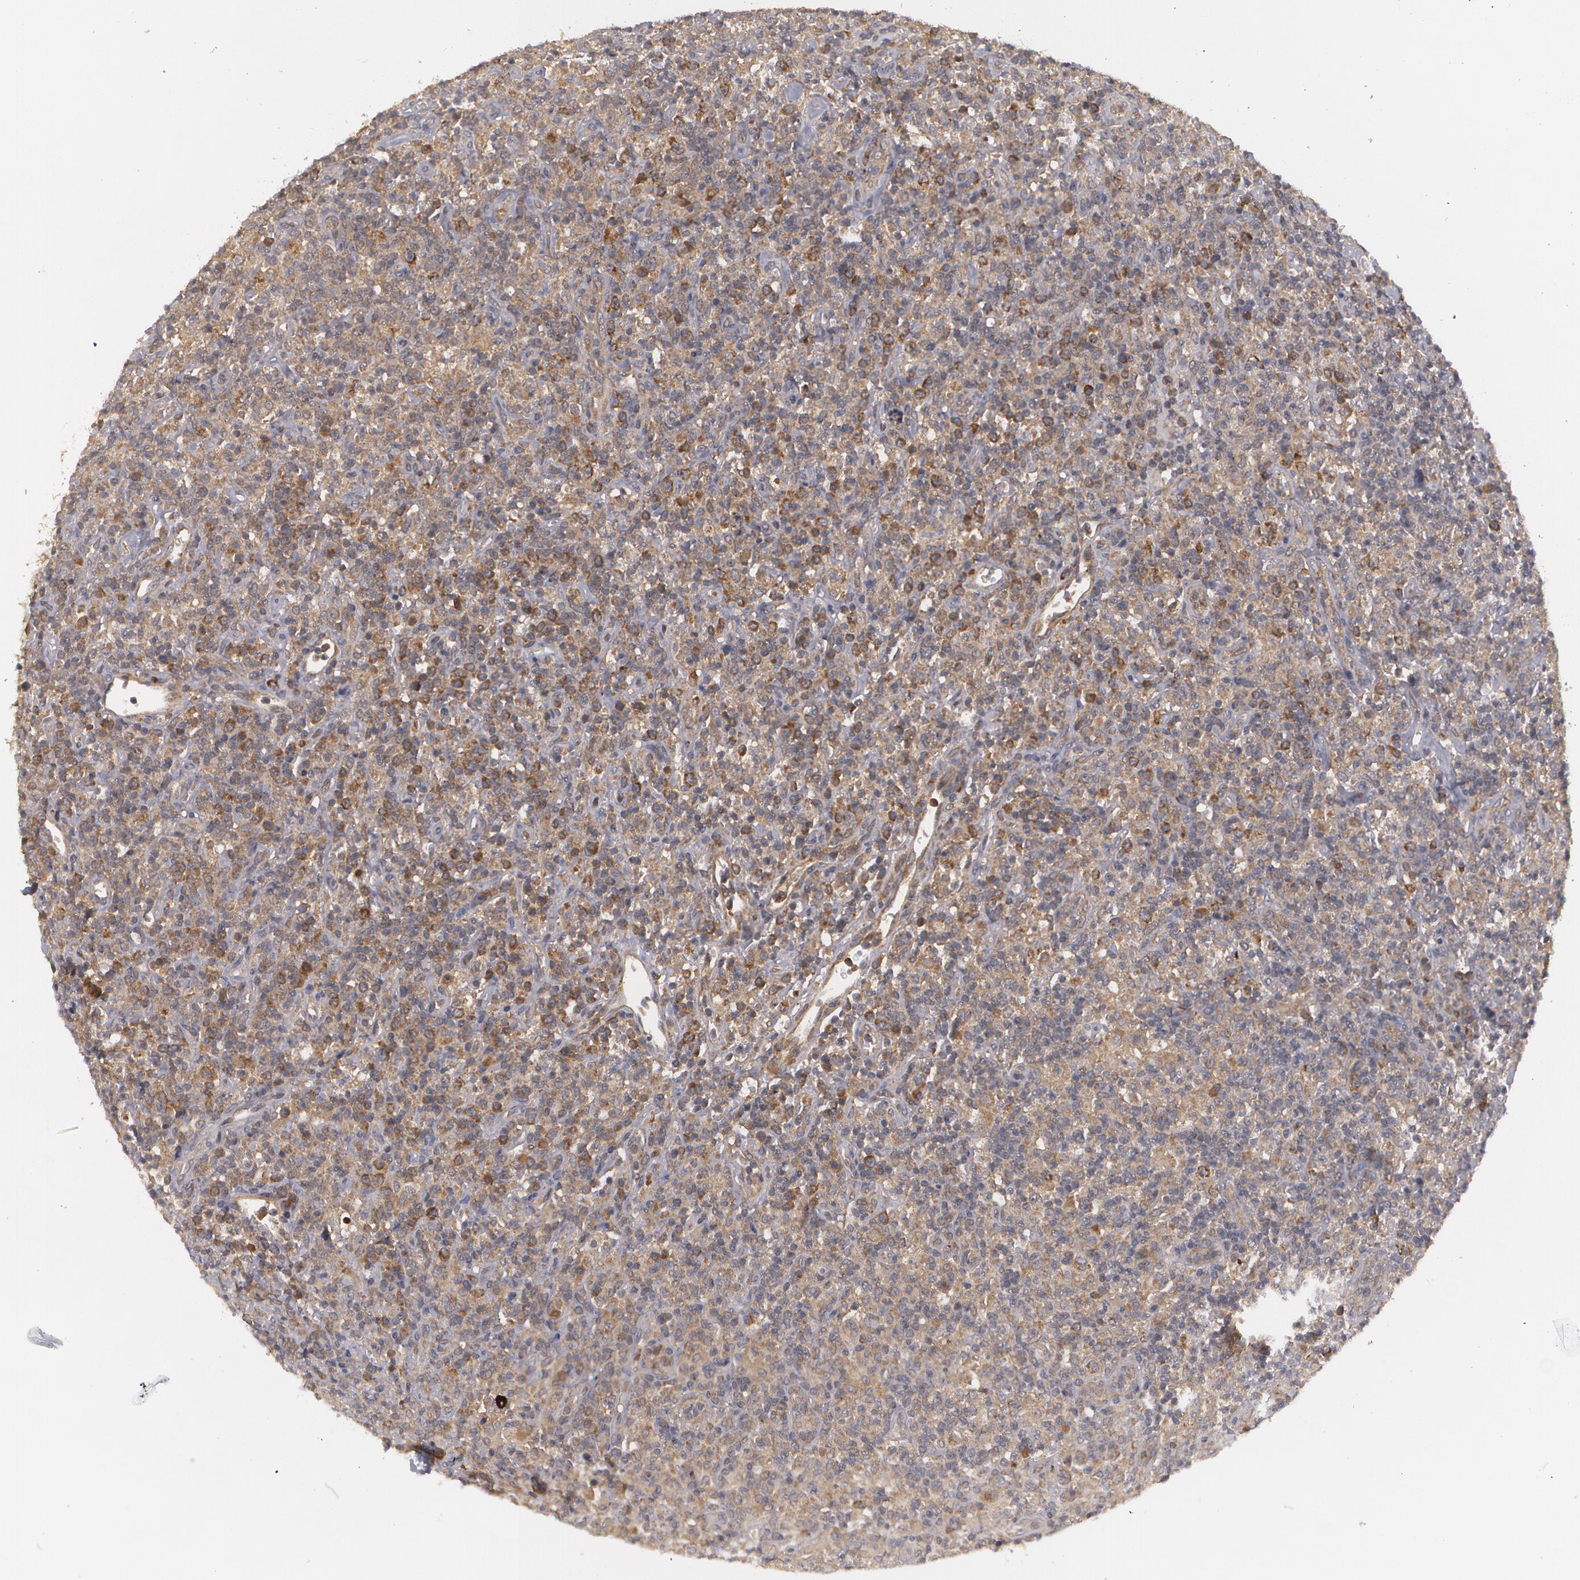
{"staining": {"intensity": "moderate", "quantity": "<25%", "location": "cytoplasmic/membranous"}, "tissue": "lymphoma", "cell_type": "Tumor cells", "image_type": "cancer", "snomed": [{"axis": "morphology", "description": "Hodgkin's disease, NOS"}, {"axis": "topography", "description": "Lymph node"}], "caption": "An immunohistochemistry micrograph of tumor tissue is shown. Protein staining in brown labels moderate cytoplasmic/membranous positivity in Hodgkin's disease within tumor cells.", "gene": "BMP6", "patient": {"sex": "male", "age": 65}}